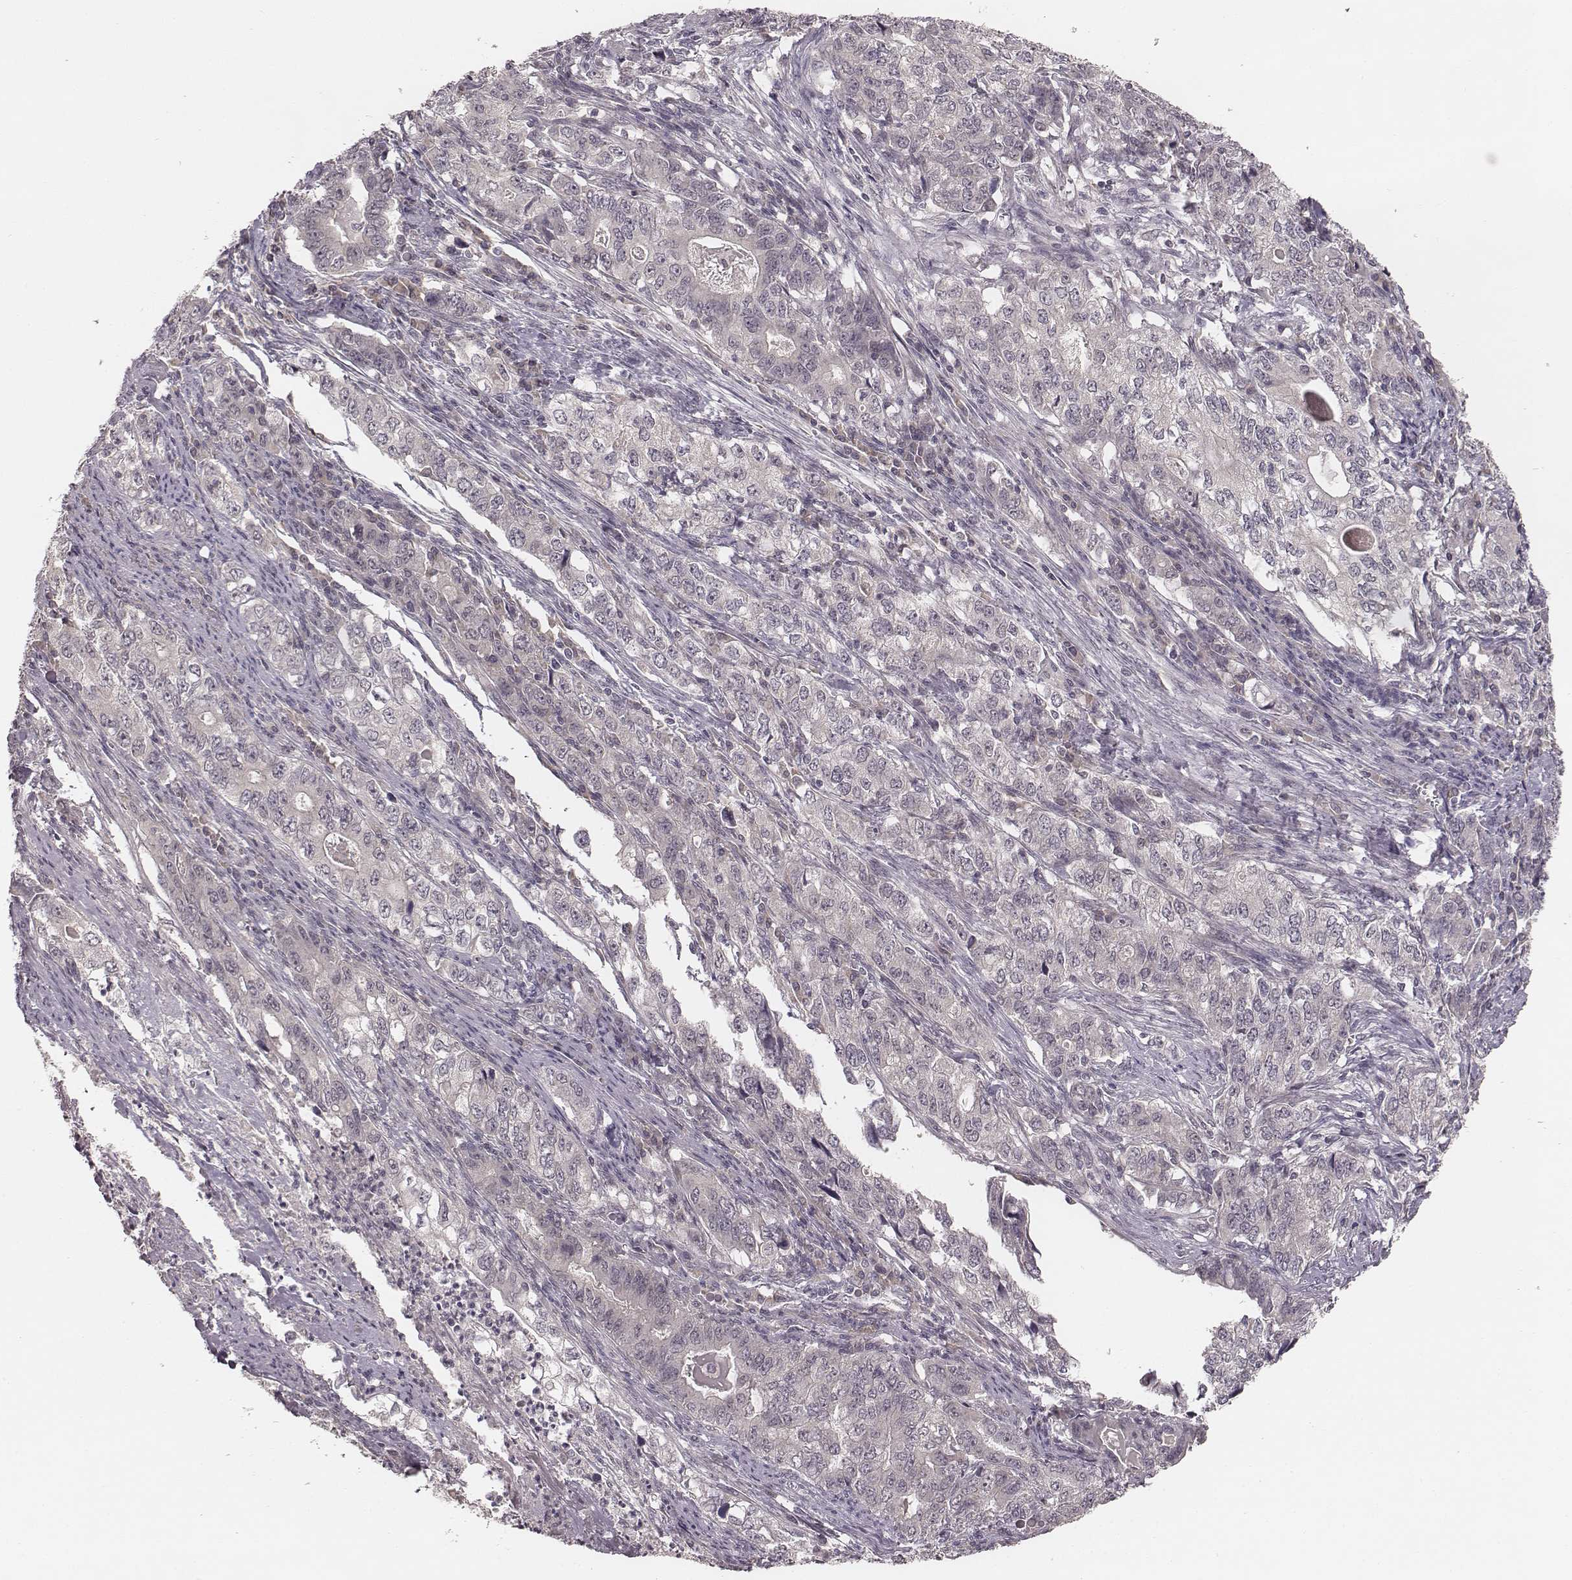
{"staining": {"intensity": "negative", "quantity": "none", "location": "none"}, "tissue": "stomach cancer", "cell_type": "Tumor cells", "image_type": "cancer", "snomed": [{"axis": "morphology", "description": "Adenocarcinoma, NOS"}, {"axis": "topography", "description": "Stomach, lower"}], "caption": "Human stomach cancer (adenocarcinoma) stained for a protein using immunohistochemistry displays no expression in tumor cells.", "gene": "LY6K", "patient": {"sex": "female", "age": 72}}